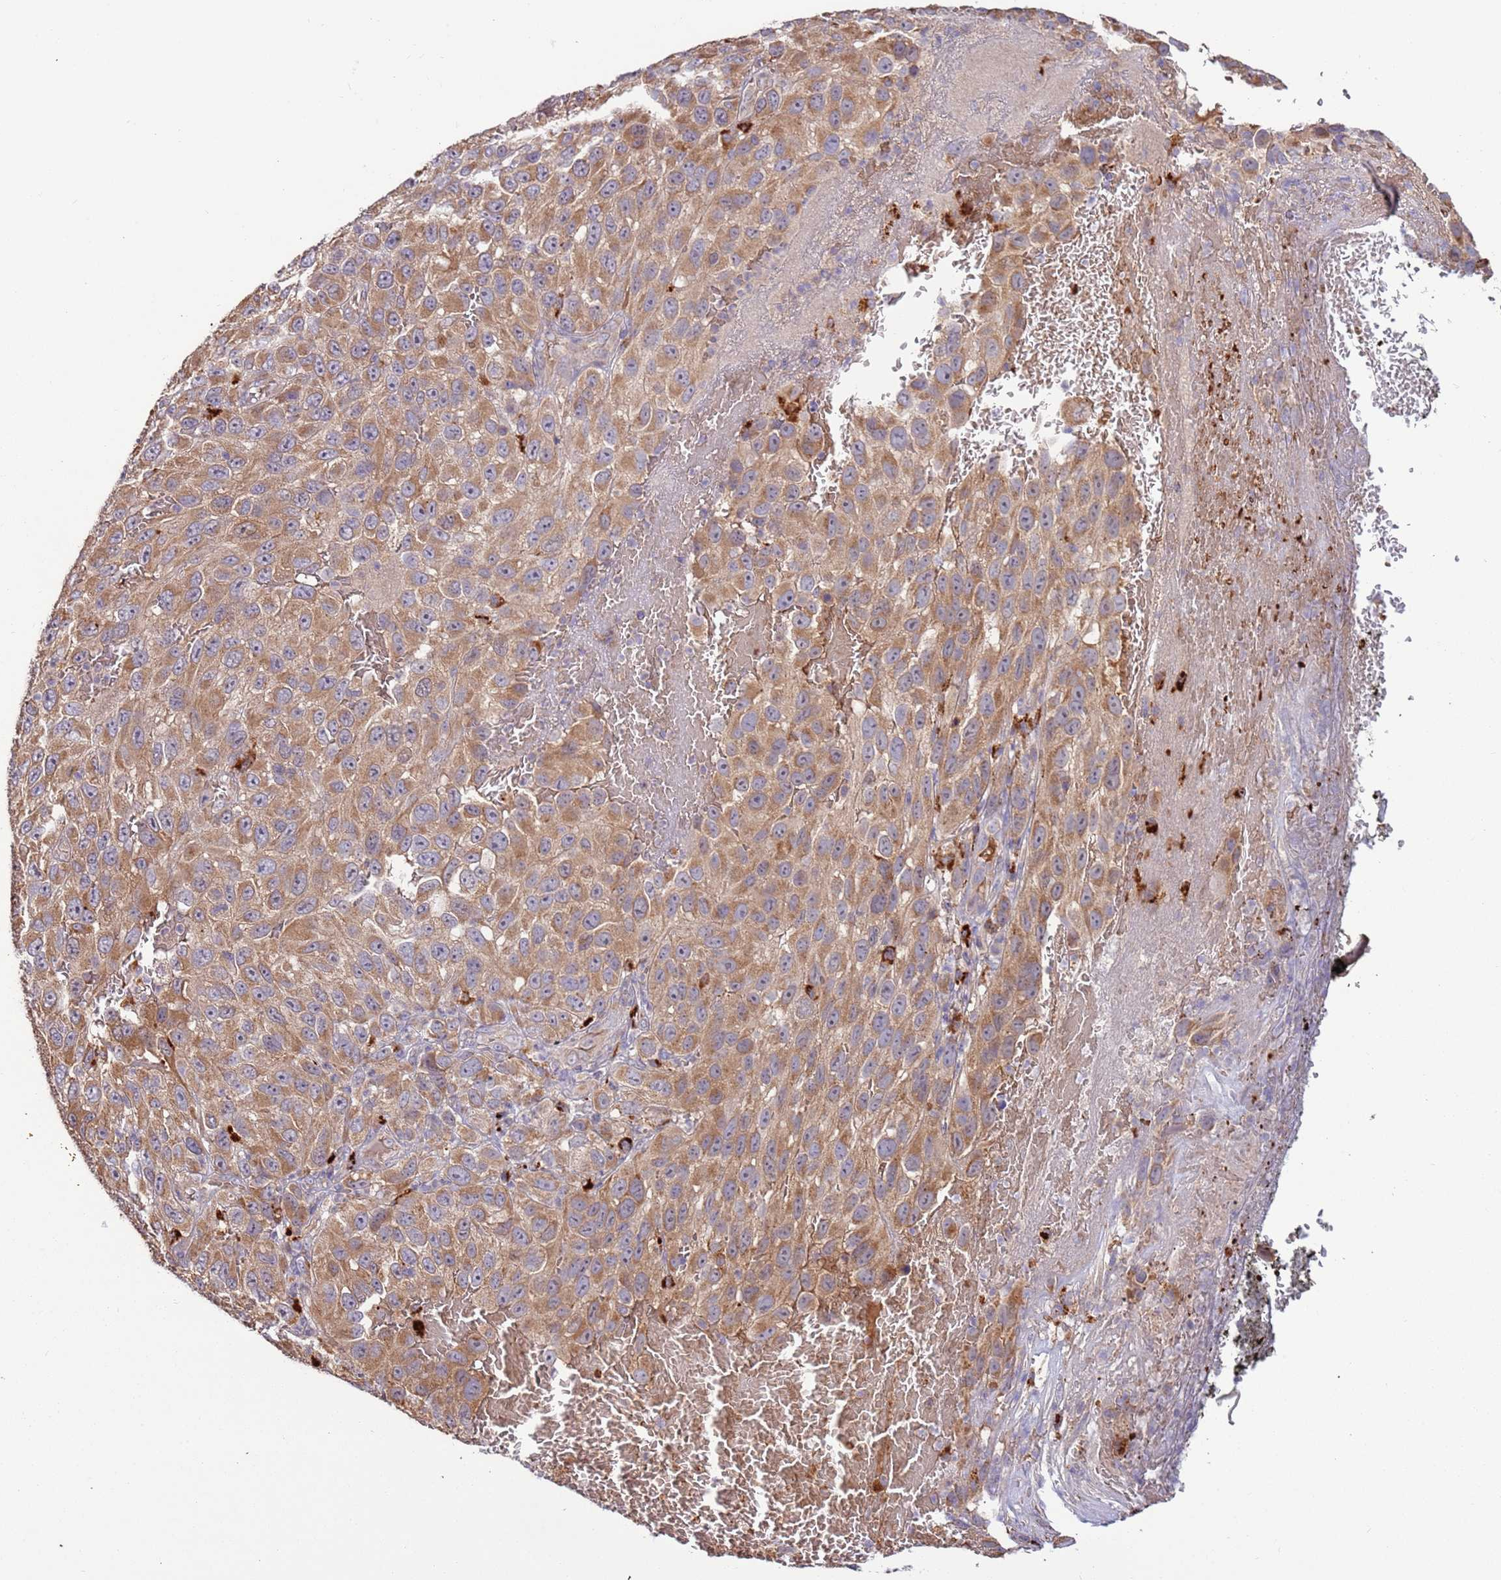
{"staining": {"intensity": "moderate", "quantity": ">75%", "location": "cytoplasmic/membranous"}, "tissue": "melanoma", "cell_type": "Tumor cells", "image_type": "cancer", "snomed": [{"axis": "morphology", "description": "Normal tissue, NOS"}, {"axis": "morphology", "description": "Malignant melanoma, NOS"}, {"axis": "topography", "description": "Skin"}], "caption": "About >75% of tumor cells in human melanoma exhibit moderate cytoplasmic/membranous protein positivity as visualized by brown immunohistochemical staining.", "gene": "VPS36", "patient": {"sex": "female", "age": 96}}